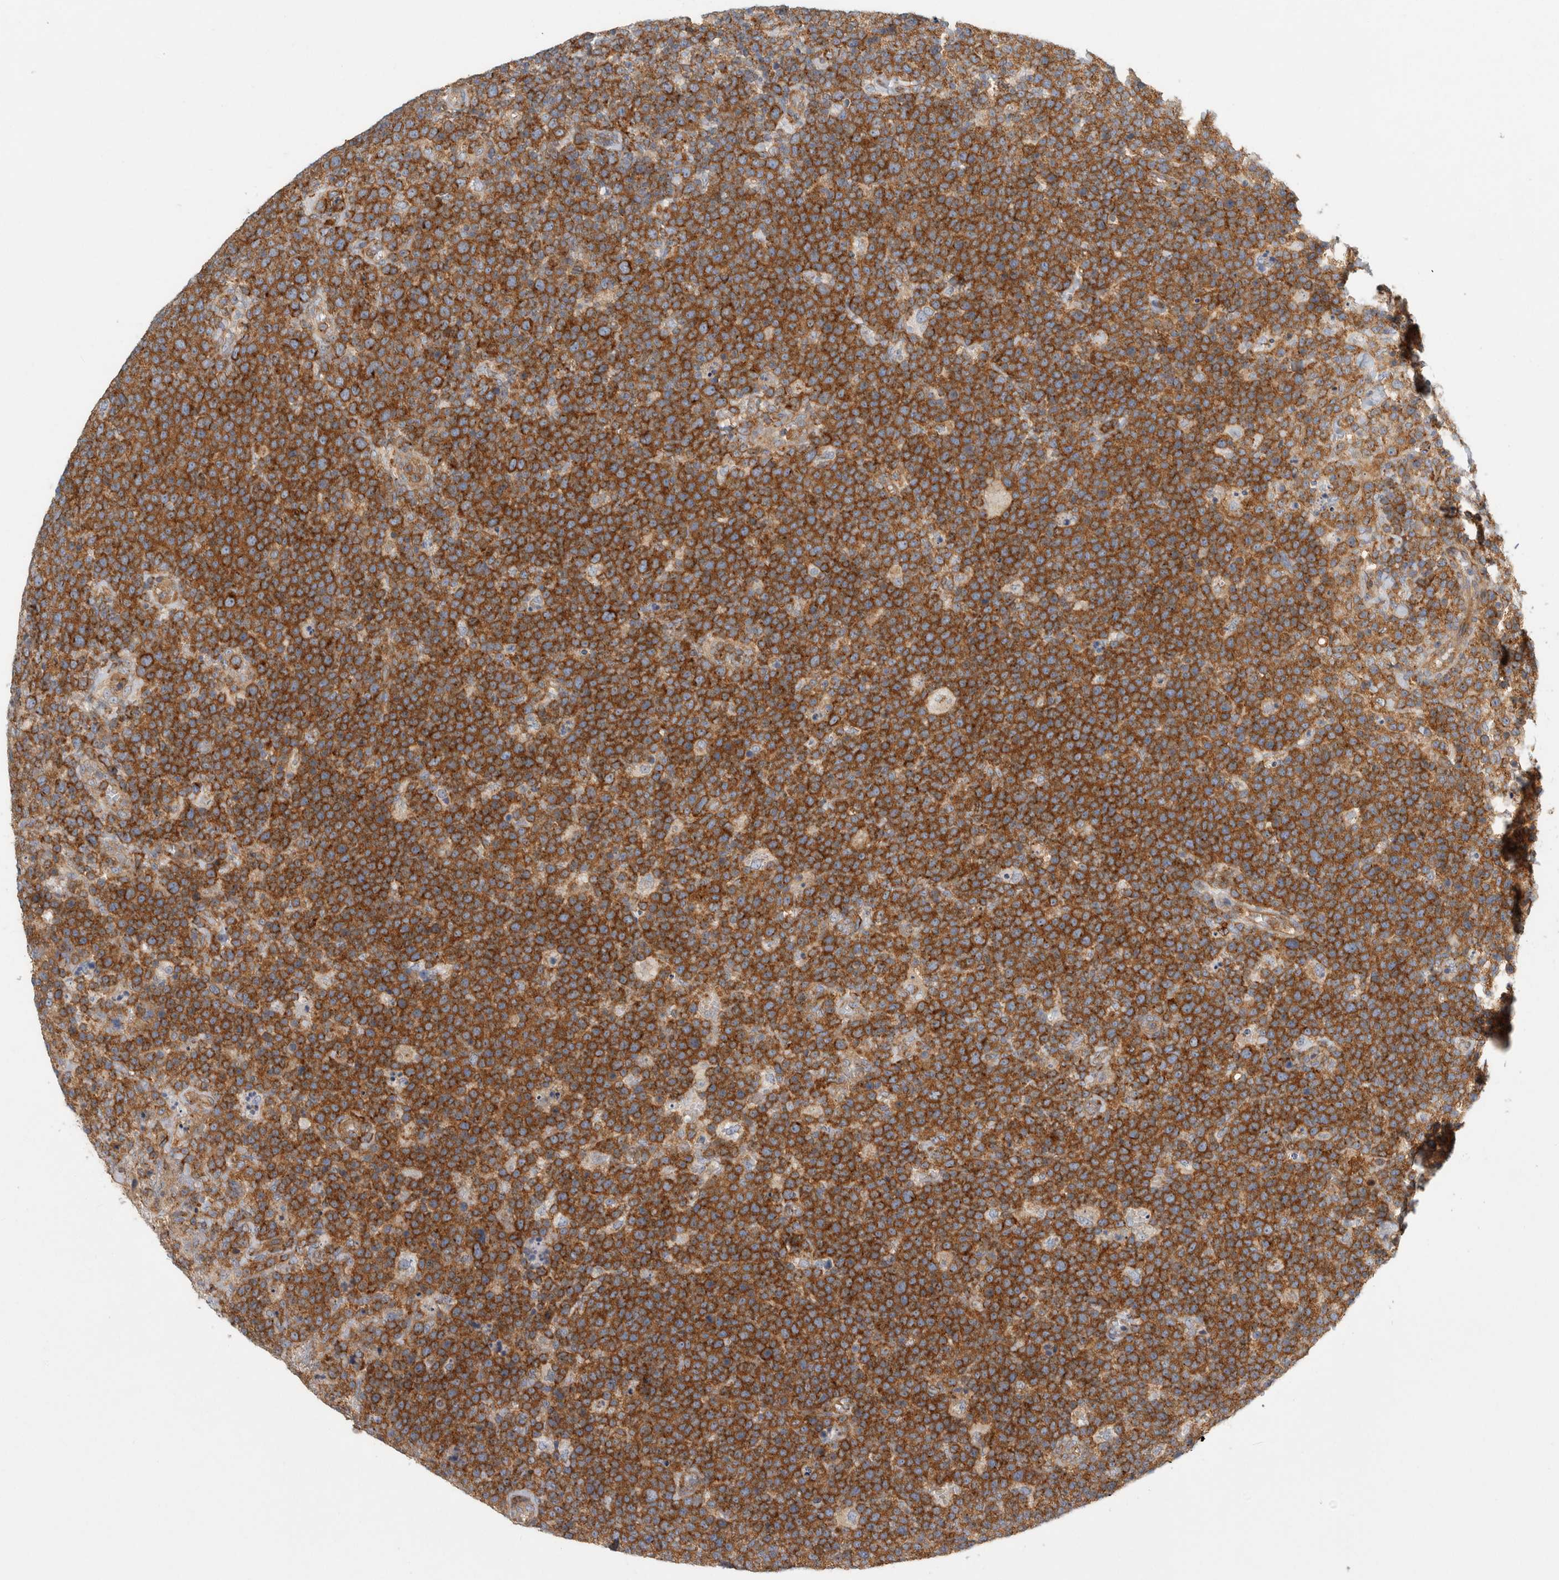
{"staining": {"intensity": "strong", "quantity": ">75%", "location": "cytoplasmic/membranous"}, "tissue": "lymphoma", "cell_type": "Tumor cells", "image_type": "cancer", "snomed": [{"axis": "morphology", "description": "Malignant lymphoma, non-Hodgkin's type, High grade"}, {"axis": "topography", "description": "Lymph node"}], "caption": "High-grade malignant lymphoma, non-Hodgkin's type stained with a brown dye shows strong cytoplasmic/membranous positive expression in approximately >75% of tumor cells.", "gene": "PEX6", "patient": {"sex": "male", "age": 61}}